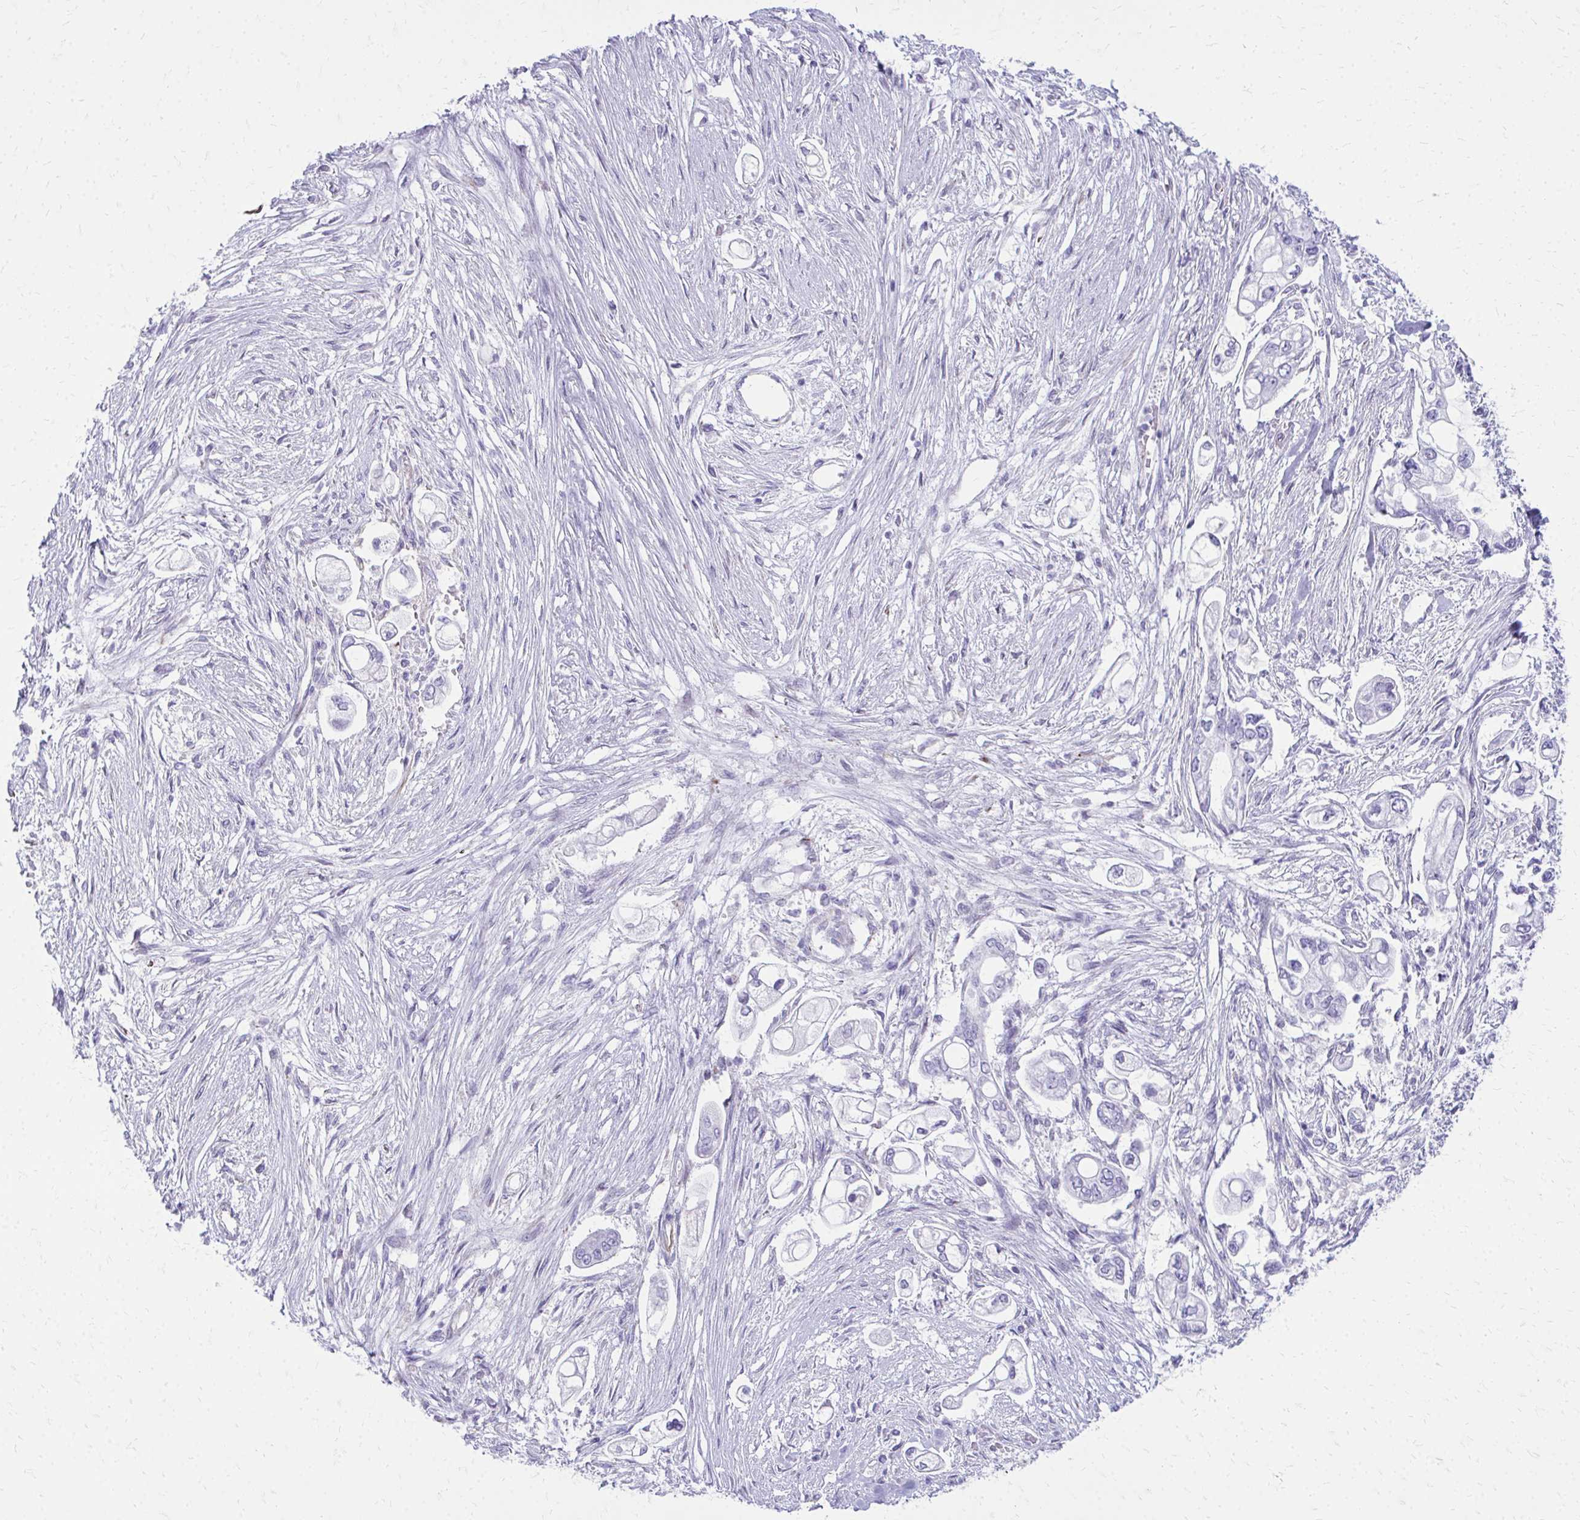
{"staining": {"intensity": "negative", "quantity": "none", "location": "none"}, "tissue": "pancreatic cancer", "cell_type": "Tumor cells", "image_type": "cancer", "snomed": [{"axis": "morphology", "description": "Adenocarcinoma, NOS"}, {"axis": "topography", "description": "Pancreas"}], "caption": "Immunohistochemical staining of pancreatic adenocarcinoma demonstrates no significant expression in tumor cells.", "gene": "TRIM6", "patient": {"sex": "female", "age": 69}}